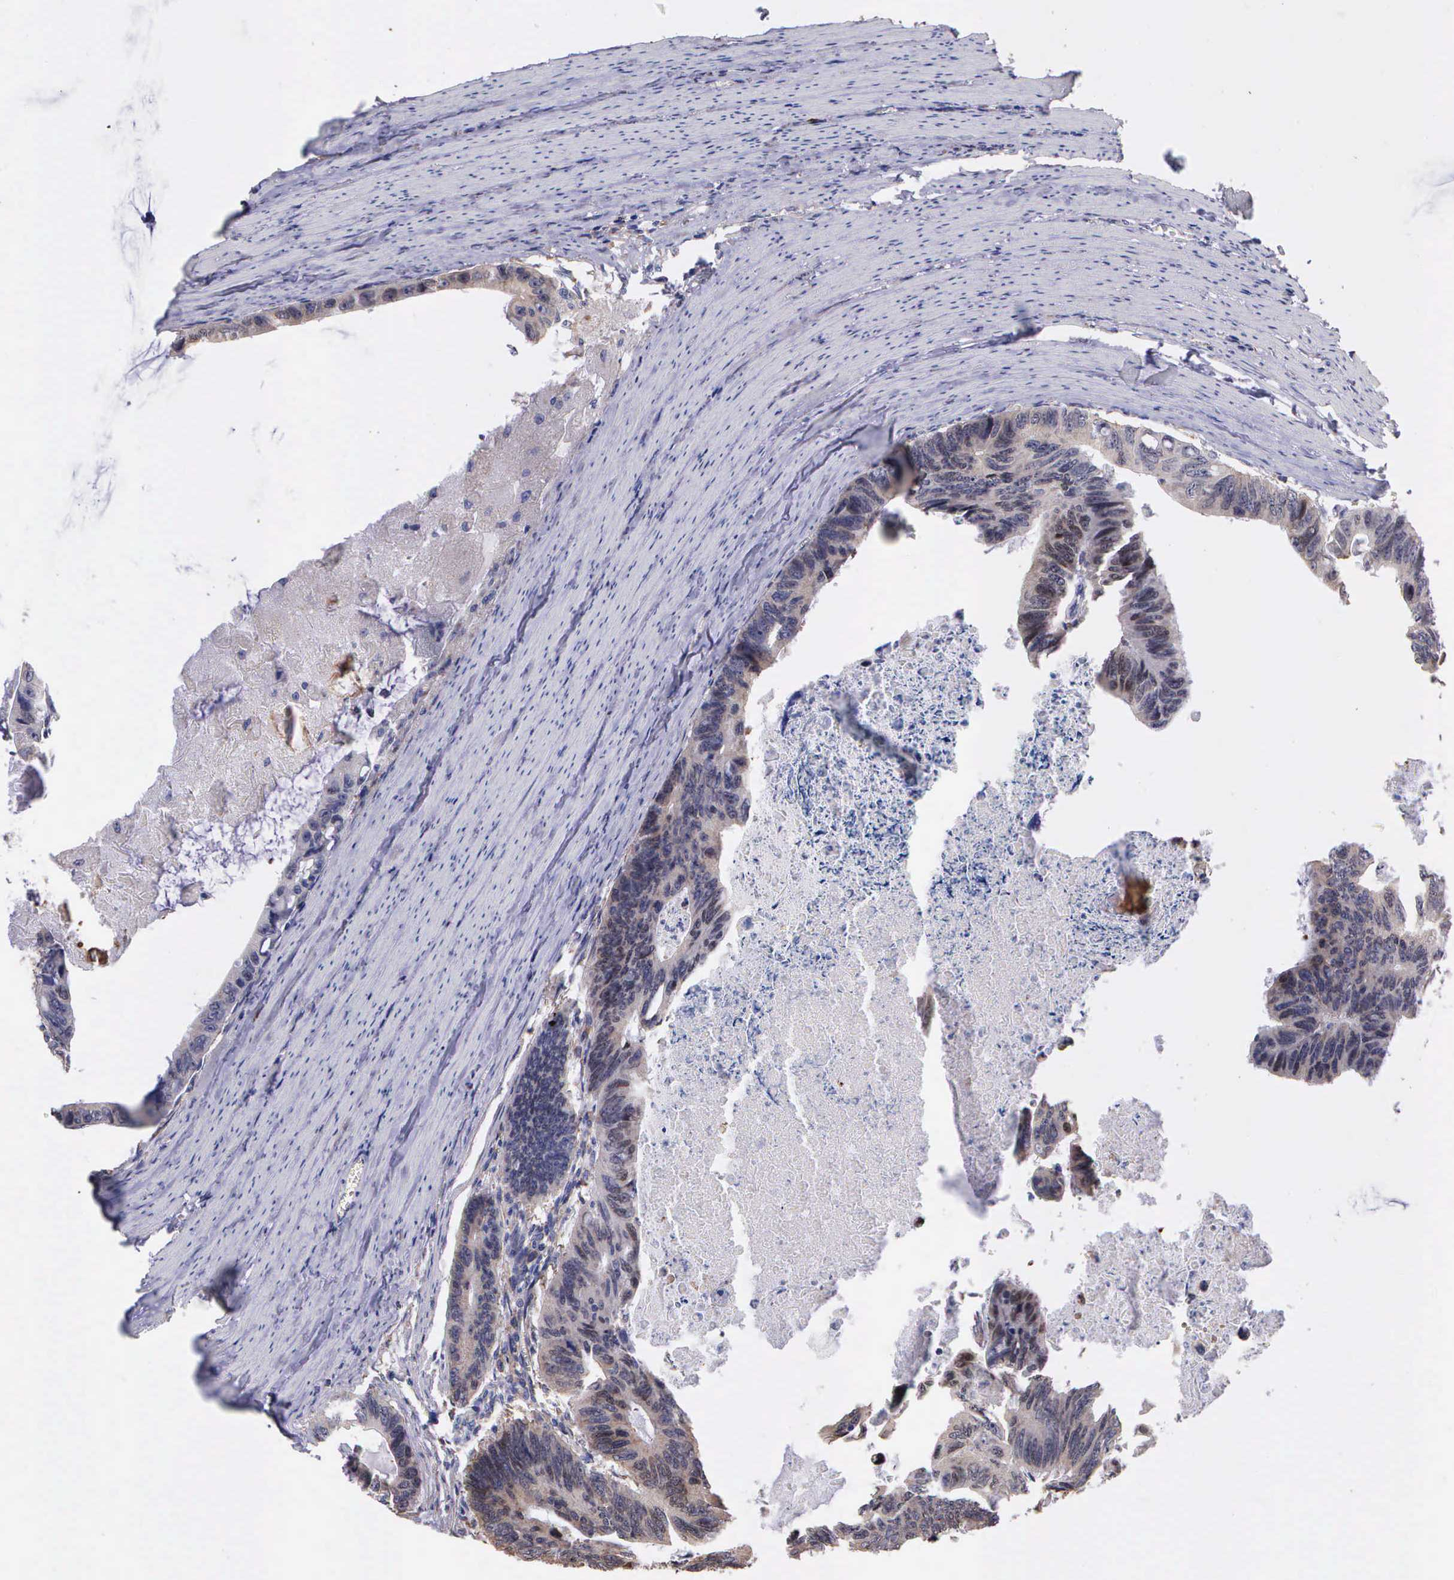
{"staining": {"intensity": "weak", "quantity": ">75%", "location": "cytoplasmic/membranous"}, "tissue": "colorectal cancer", "cell_type": "Tumor cells", "image_type": "cancer", "snomed": [{"axis": "morphology", "description": "Adenocarcinoma, NOS"}, {"axis": "topography", "description": "Colon"}], "caption": "Protein expression analysis of colorectal adenocarcinoma demonstrates weak cytoplasmic/membranous expression in about >75% of tumor cells.", "gene": "ZC3H12B", "patient": {"sex": "female", "age": 55}}